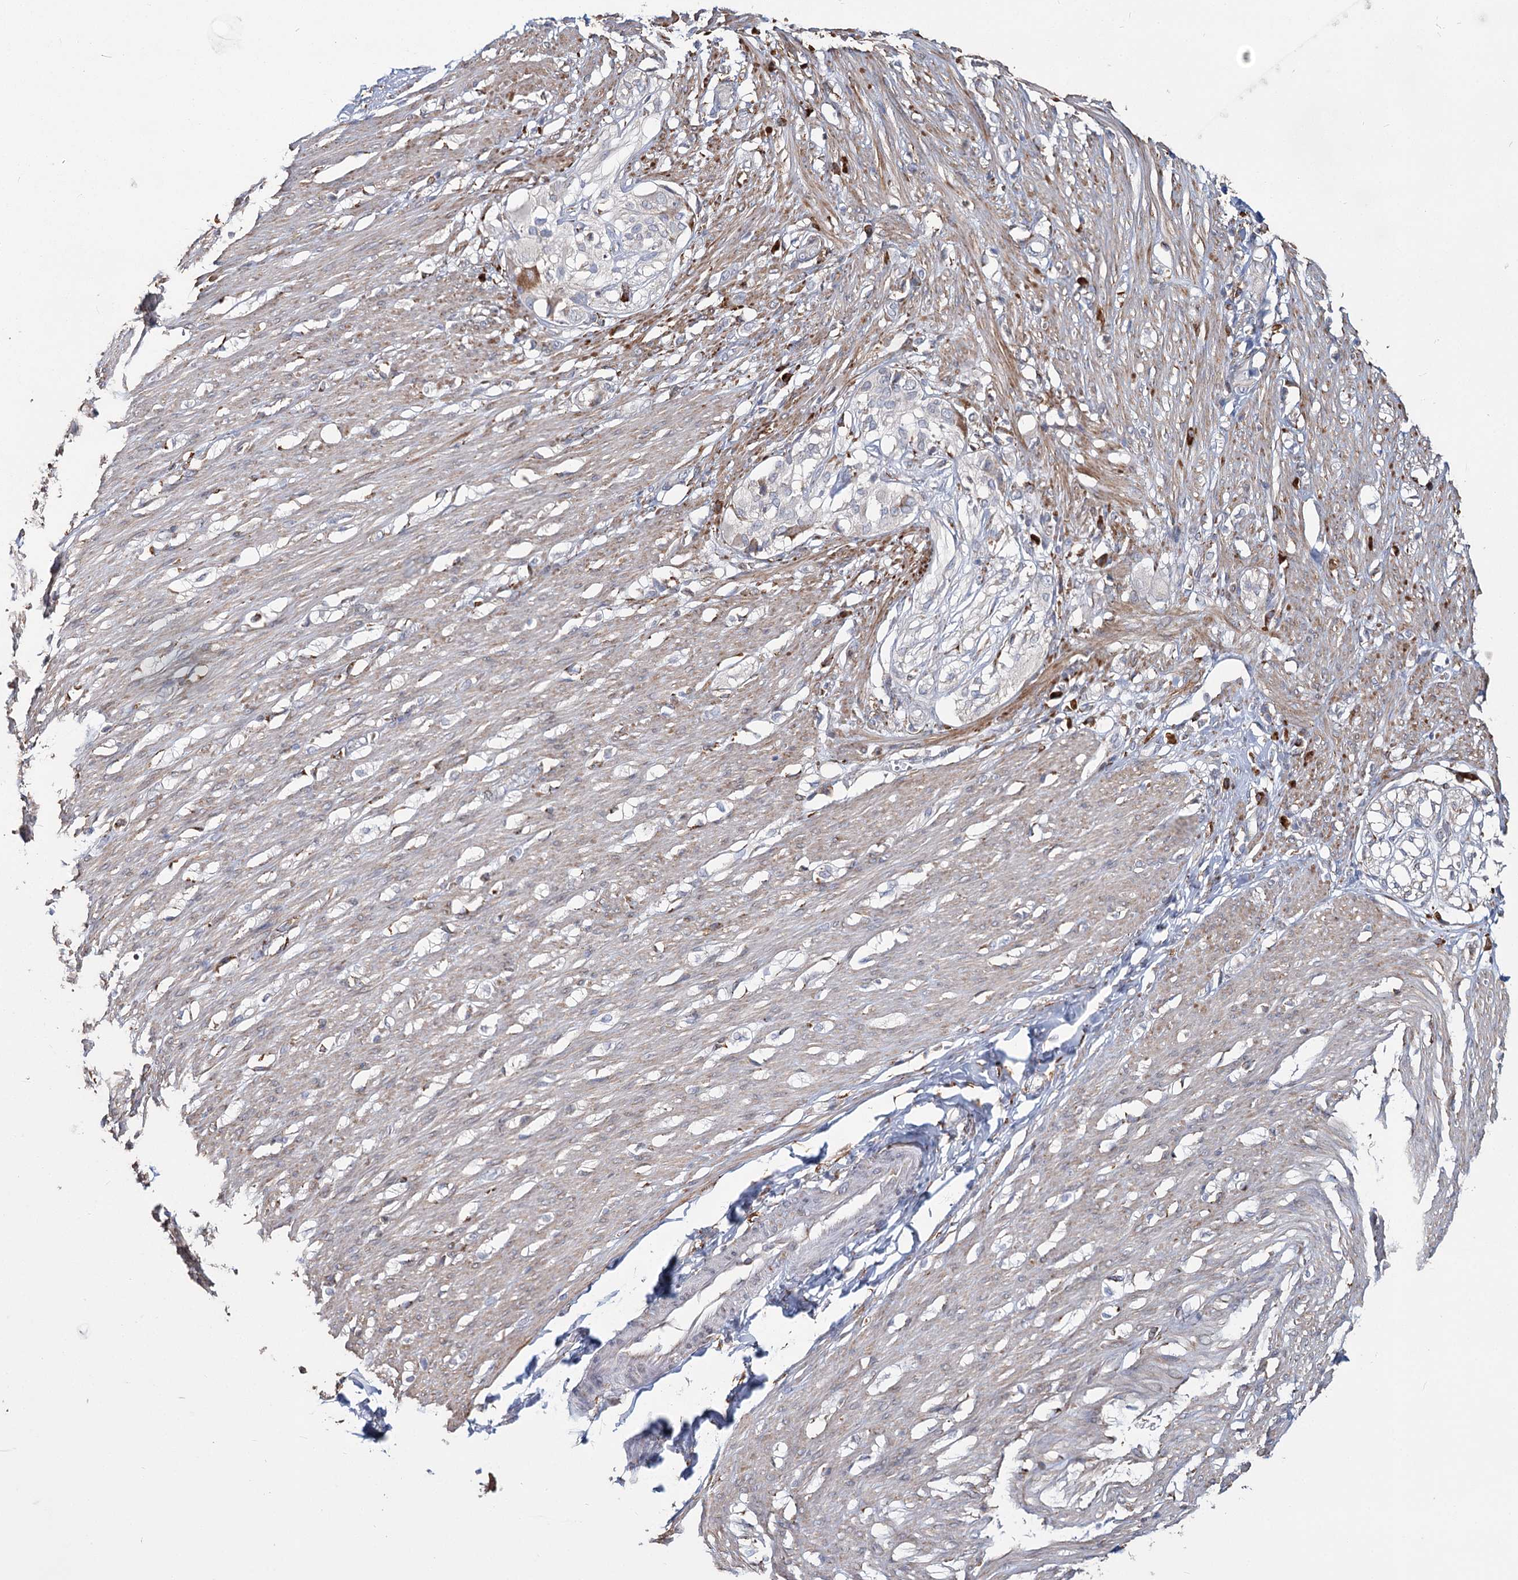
{"staining": {"intensity": "moderate", "quantity": "25%-75%", "location": "cytoplasmic/membranous"}, "tissue": "smooth muscle", "cell_type": "Smooth muscle cells", "image_type": "normal", "snomed": [{"axis": "morphology", "description": "Normal tissue, NOS"}, {"axis": "morphology", "description": "Adenocarcinoma, NOS"}, {"axis": "topography", "description": "Colon"}, {"axis": "topography", "description": "Peripheral nerve tissue"}], "caption": "Immunohistochemistry staining of unremarkable smooth muscle, which exhibits medium levels of moderate cytoplasmic/membranous expression in about 25%-75% of smooth muscle cells indicating moderate cytoplasmic/membranous protein positivity. The staining was performed using DAB (brown) for protein detection and nuclei were counterstained in hematoxylin (blue).", "gene": "ZCCHC9", "patient": {"sex": "male", "age": 14}}